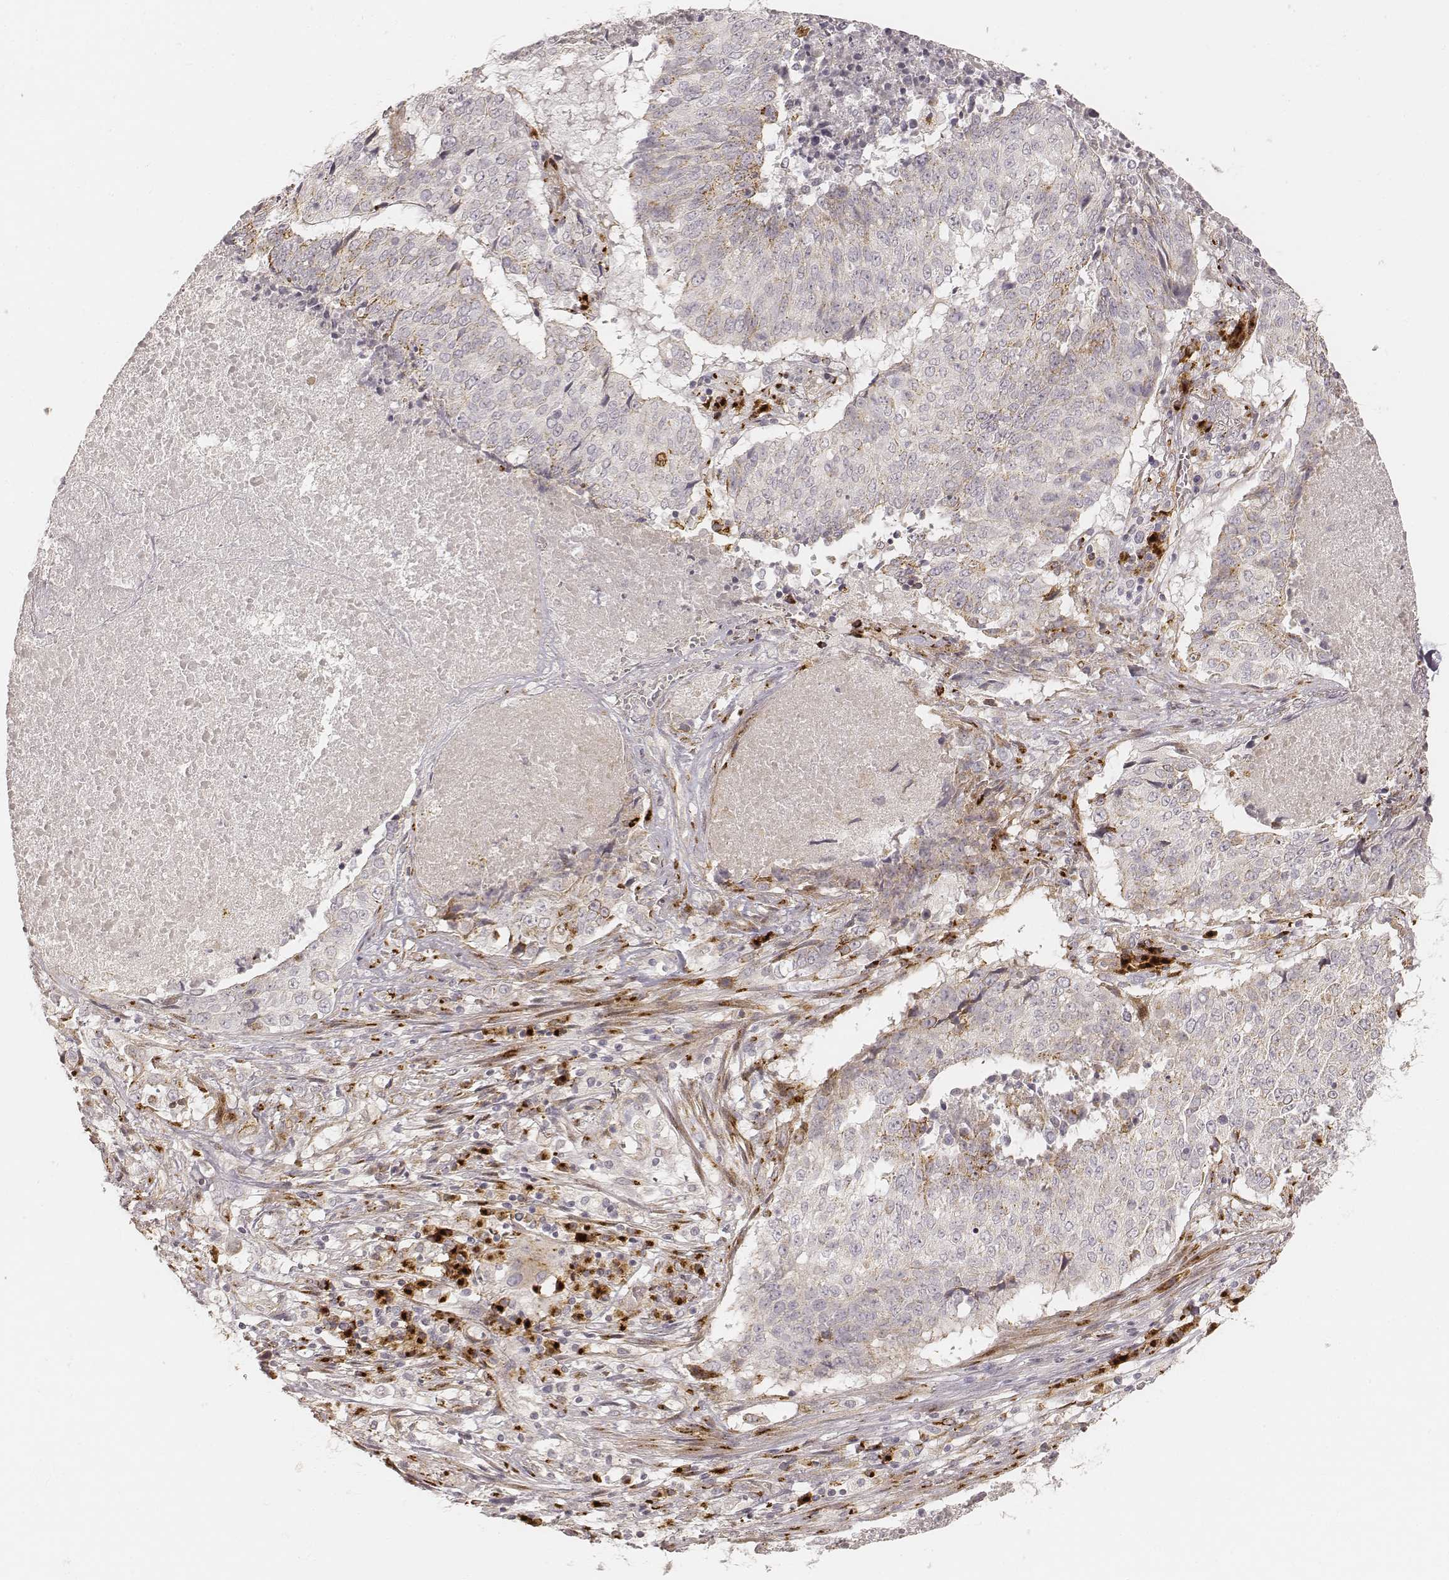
{"staining": {"intensity": "moderate", "quantity": "<25%", "location": "cytoplasmic/membranous"}, "tissue": "lung cancer", "cell_type": "Tumor cells", "image_type": "cancer", "snomed": [{"axis": "morphology", "description": "Normal tissue, NOS"}, {"axis": "morphology", "description": "Squamous cell carcinoma, NOS"}, {"axis": "topography", "description": "Bronchus"}, {"axis": "topography", "description": "Lung"}], "caption": "Immunohistochemistry (IHC) photomicrograph of human lung cancer (squamous cell carcinoma) stained for a protein (brown), which reveals low levels of moderate cytoplasmic/membranous positivity in about <25% of tumor cells.", "gene": "GORASP2", "patient": {"sex": "male", "age": 64}}